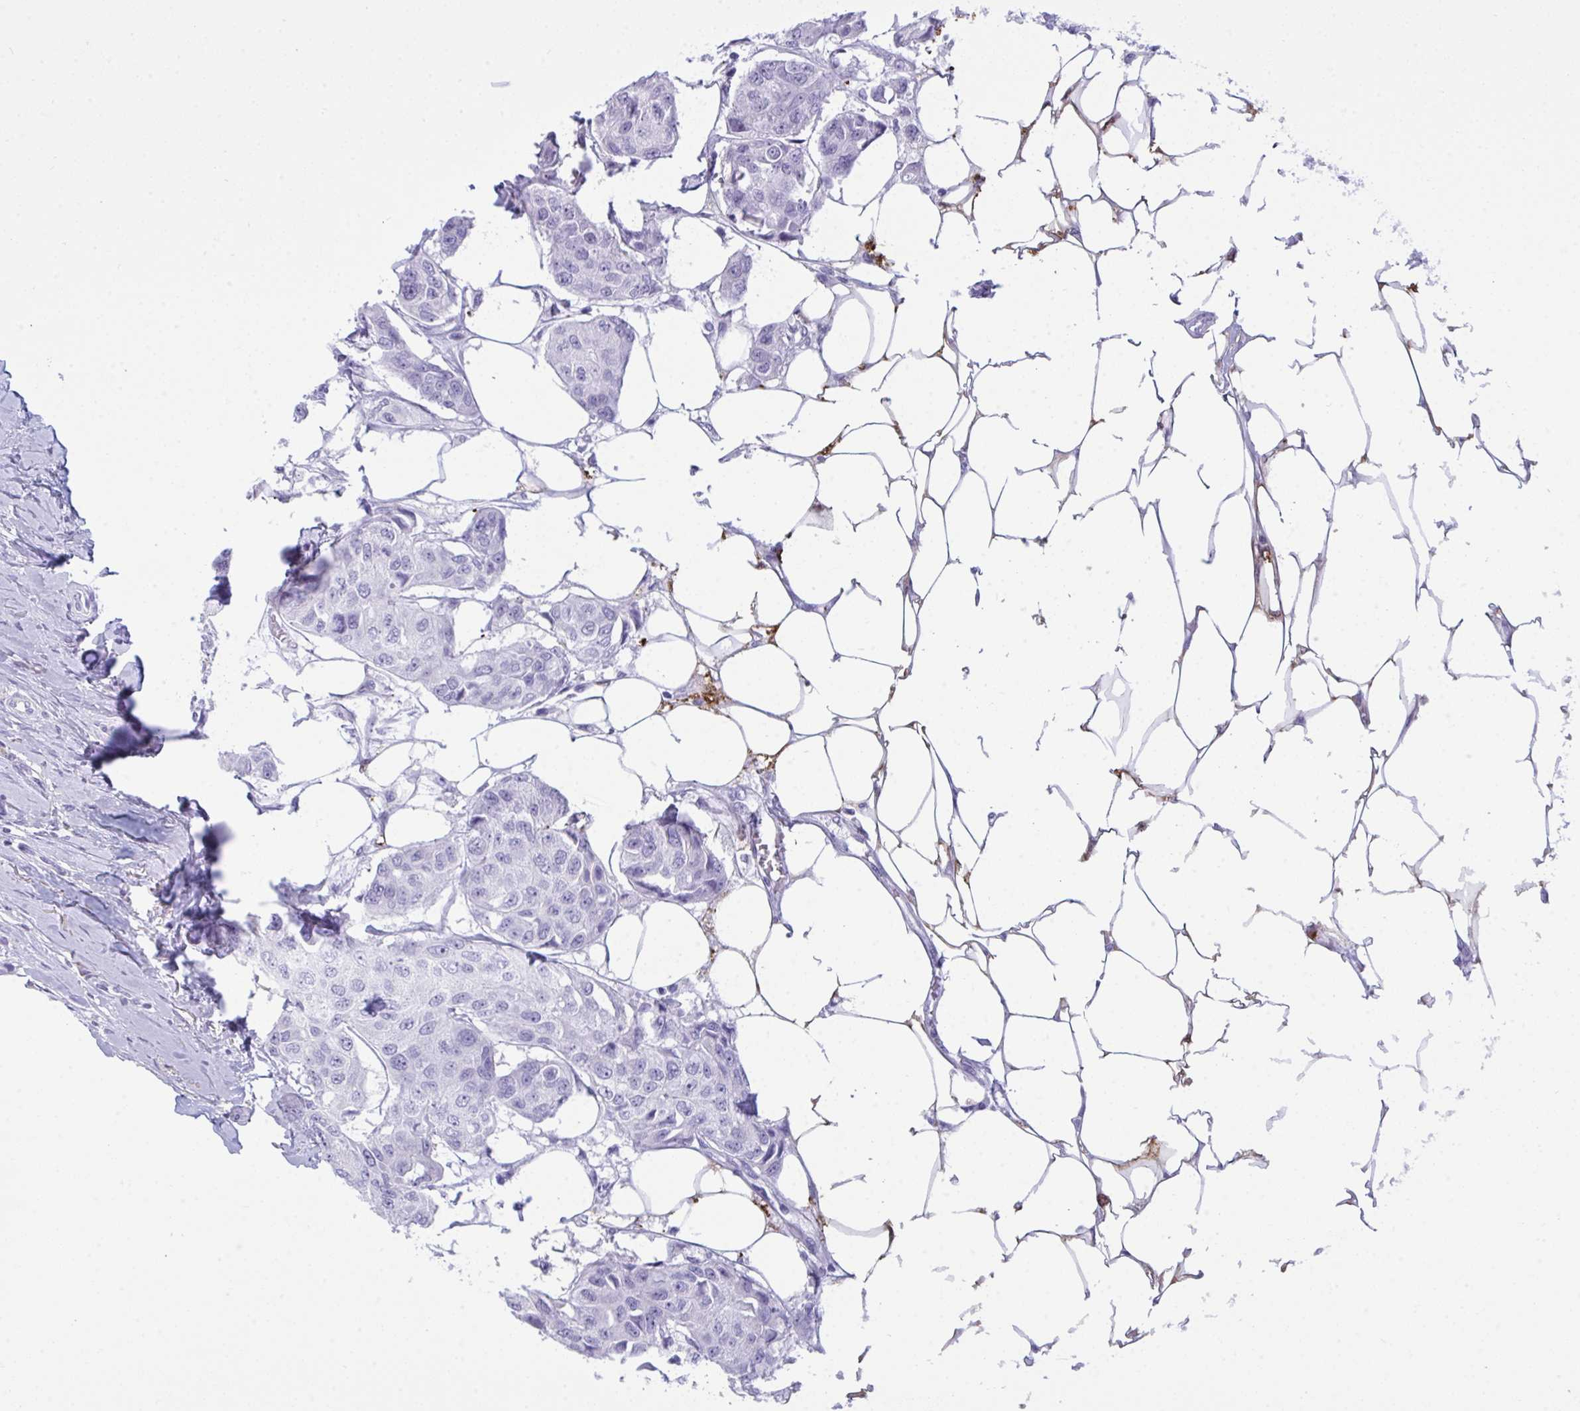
{"staining": {"intensity": "negative", "quantity": "none", "location": "none"}, "tissue": "breast cancer", "cell_type": "Tumor cells", "image_type": "cancer", "snomed": [{"axis": "morphology", "description": "Duct carcinoma"}, {"axis": "topography", "description": "Breast"}, {"axis": "topography", "description": "Lymph node"}], "caption": "Photomicrograph shows no significant protein expression in tumor cells of intraductal carcinoma (breast).", "gene": "ARHGAP42", "patient": {"sex": "female", "age": 80}}